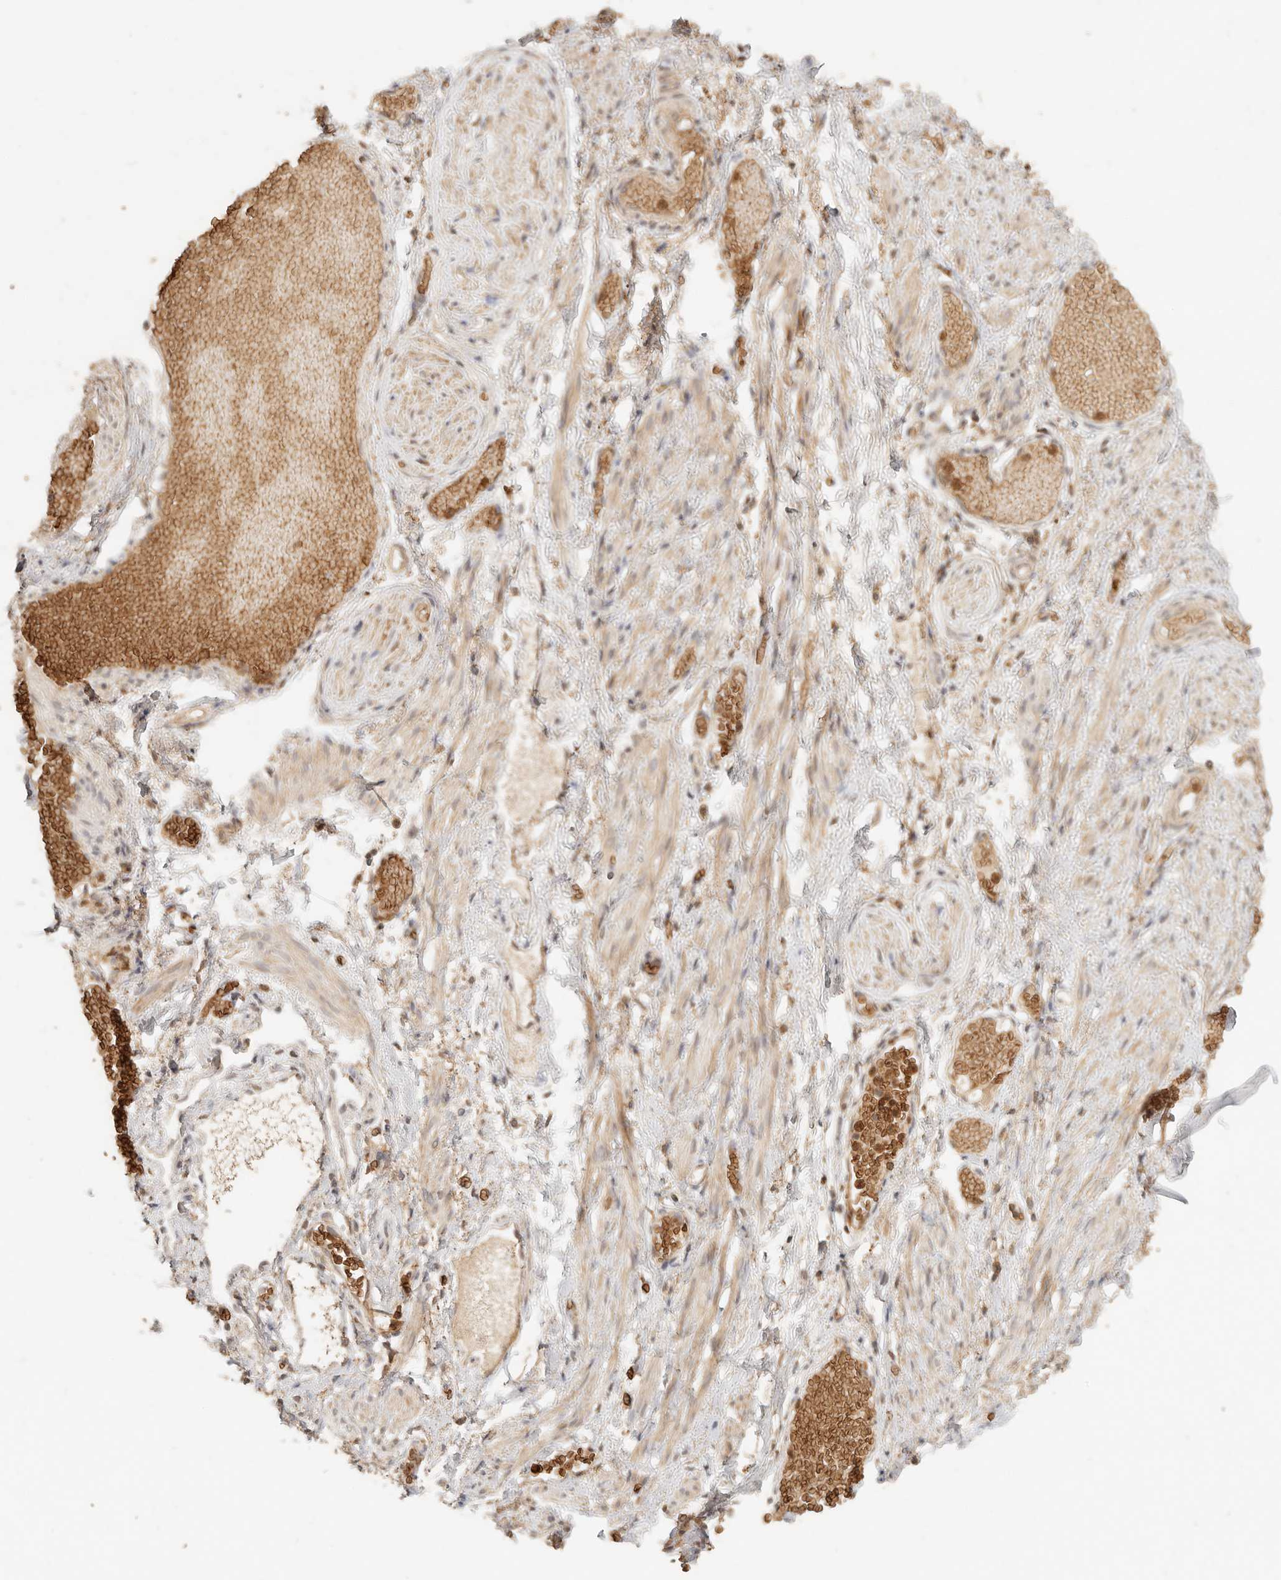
{"staining": {"intensity": "moderate", "quantity": ">75%", "location": "cytoplasmic/membranous"}, "tissue": "adipose tissue", "cell_type": "Adipocytes", "image_type": "normal", "snomed": [{"axis": "morphology", "description": "Normal tissue, NOS"}, {"axis": "topography", "description": "Smooth muscle"}, {"axis": "topography", "description": "Peripheral nerve tissue"}], "caption": "Moderate cytoplasmic/membranous protein staining is present in approximately >75% of adipocytes in adipose tissue. Nuclei are stained in blue.", "gene": "INTS11", "patient": {"sex": "female", "age": 39}}